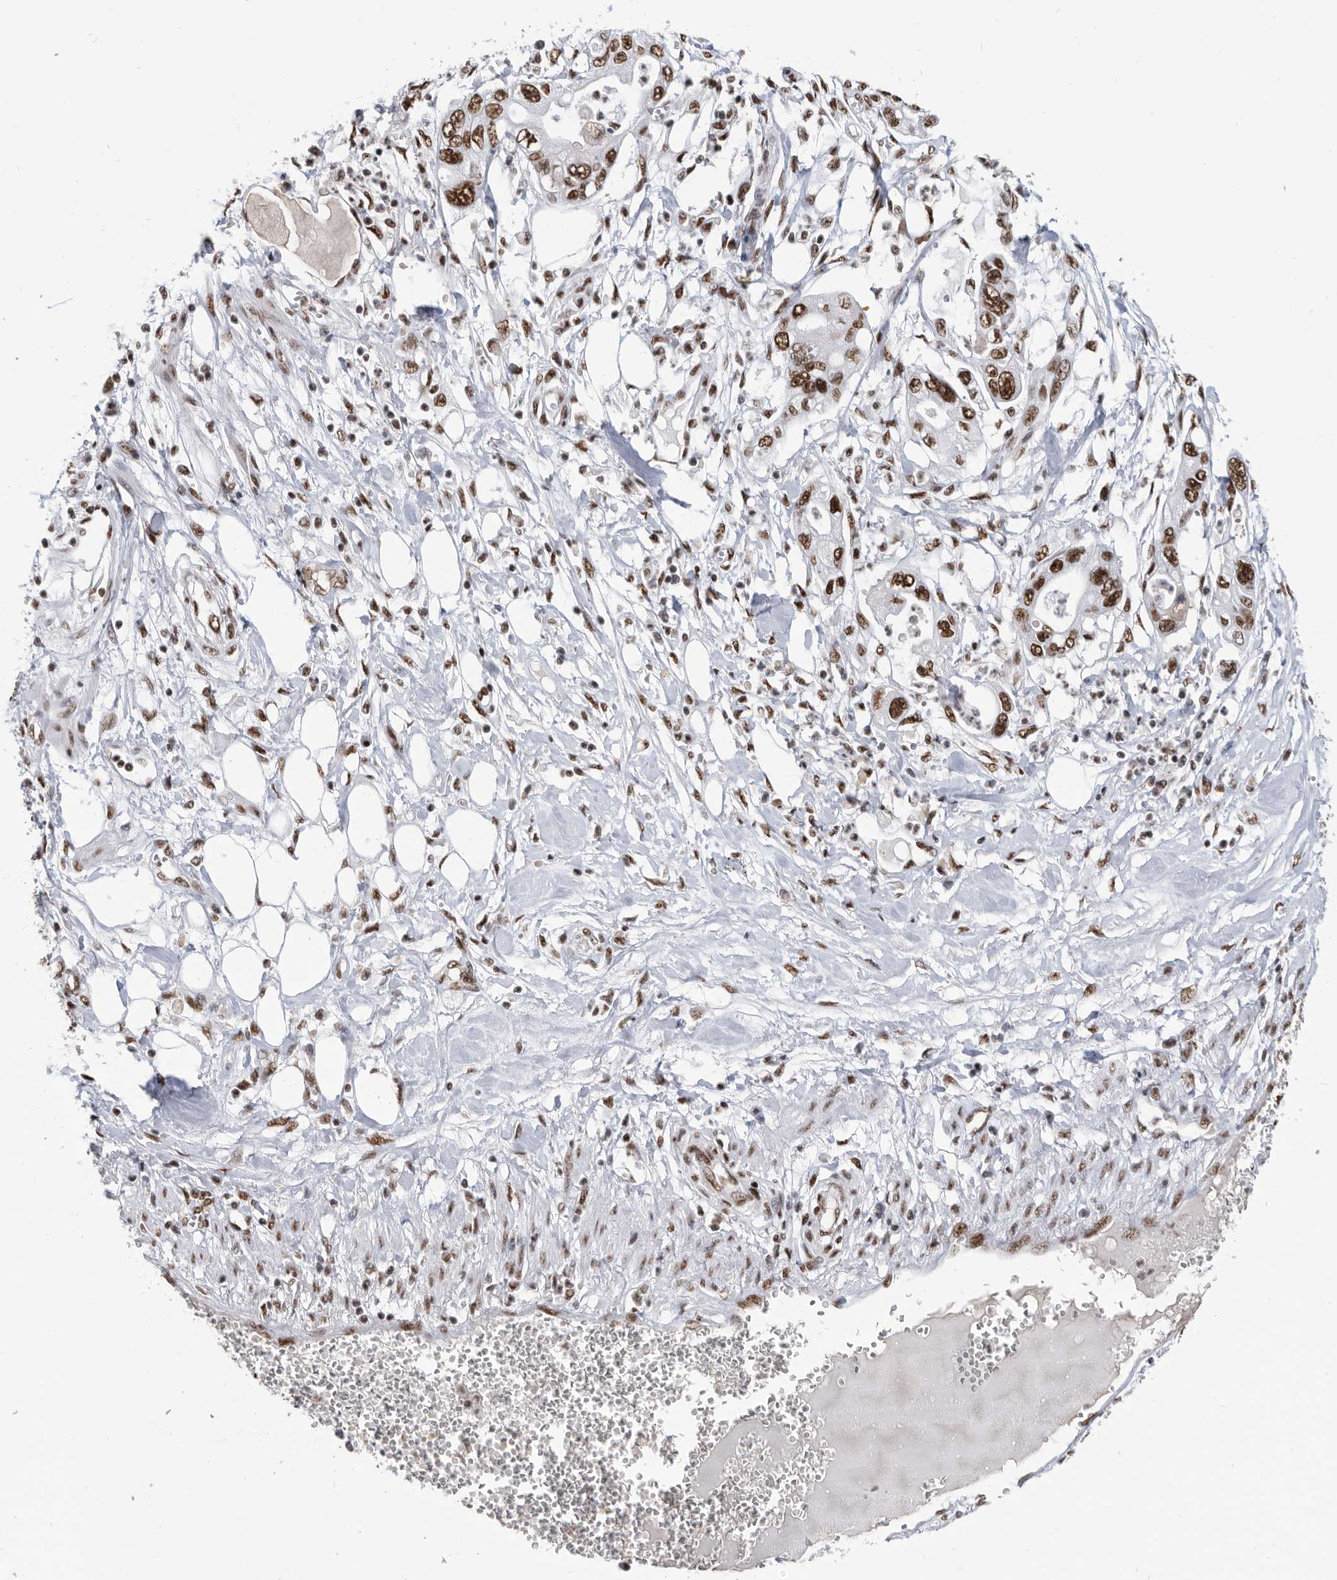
{"staining": {"intensity": "strong", "quantity": ">75%", "location": "nuclear"}, "tissue": "pancreatic cancer", "cell_type": "Tumor cells", "image_type": "cancer", "snomed": [{"axis": "morphology", "description": "Adenocarcinoma, NOS"}, {"axis": "topography", "description": "Pancreas"}], "caption": "Brown immunohistochemical staining in pancreatic cancer (adenocarcinoma) exhibits strong nuclear expression in about >75% of tumor cells. The protein is stained brown, and the nuclei are stained in blue (DAB (3,3'-diaminobenzidine) IHC with brightfield microscopy, high magnification).", "gene": "SF3A1", "patient": {"sex": "male", "age": 68}}